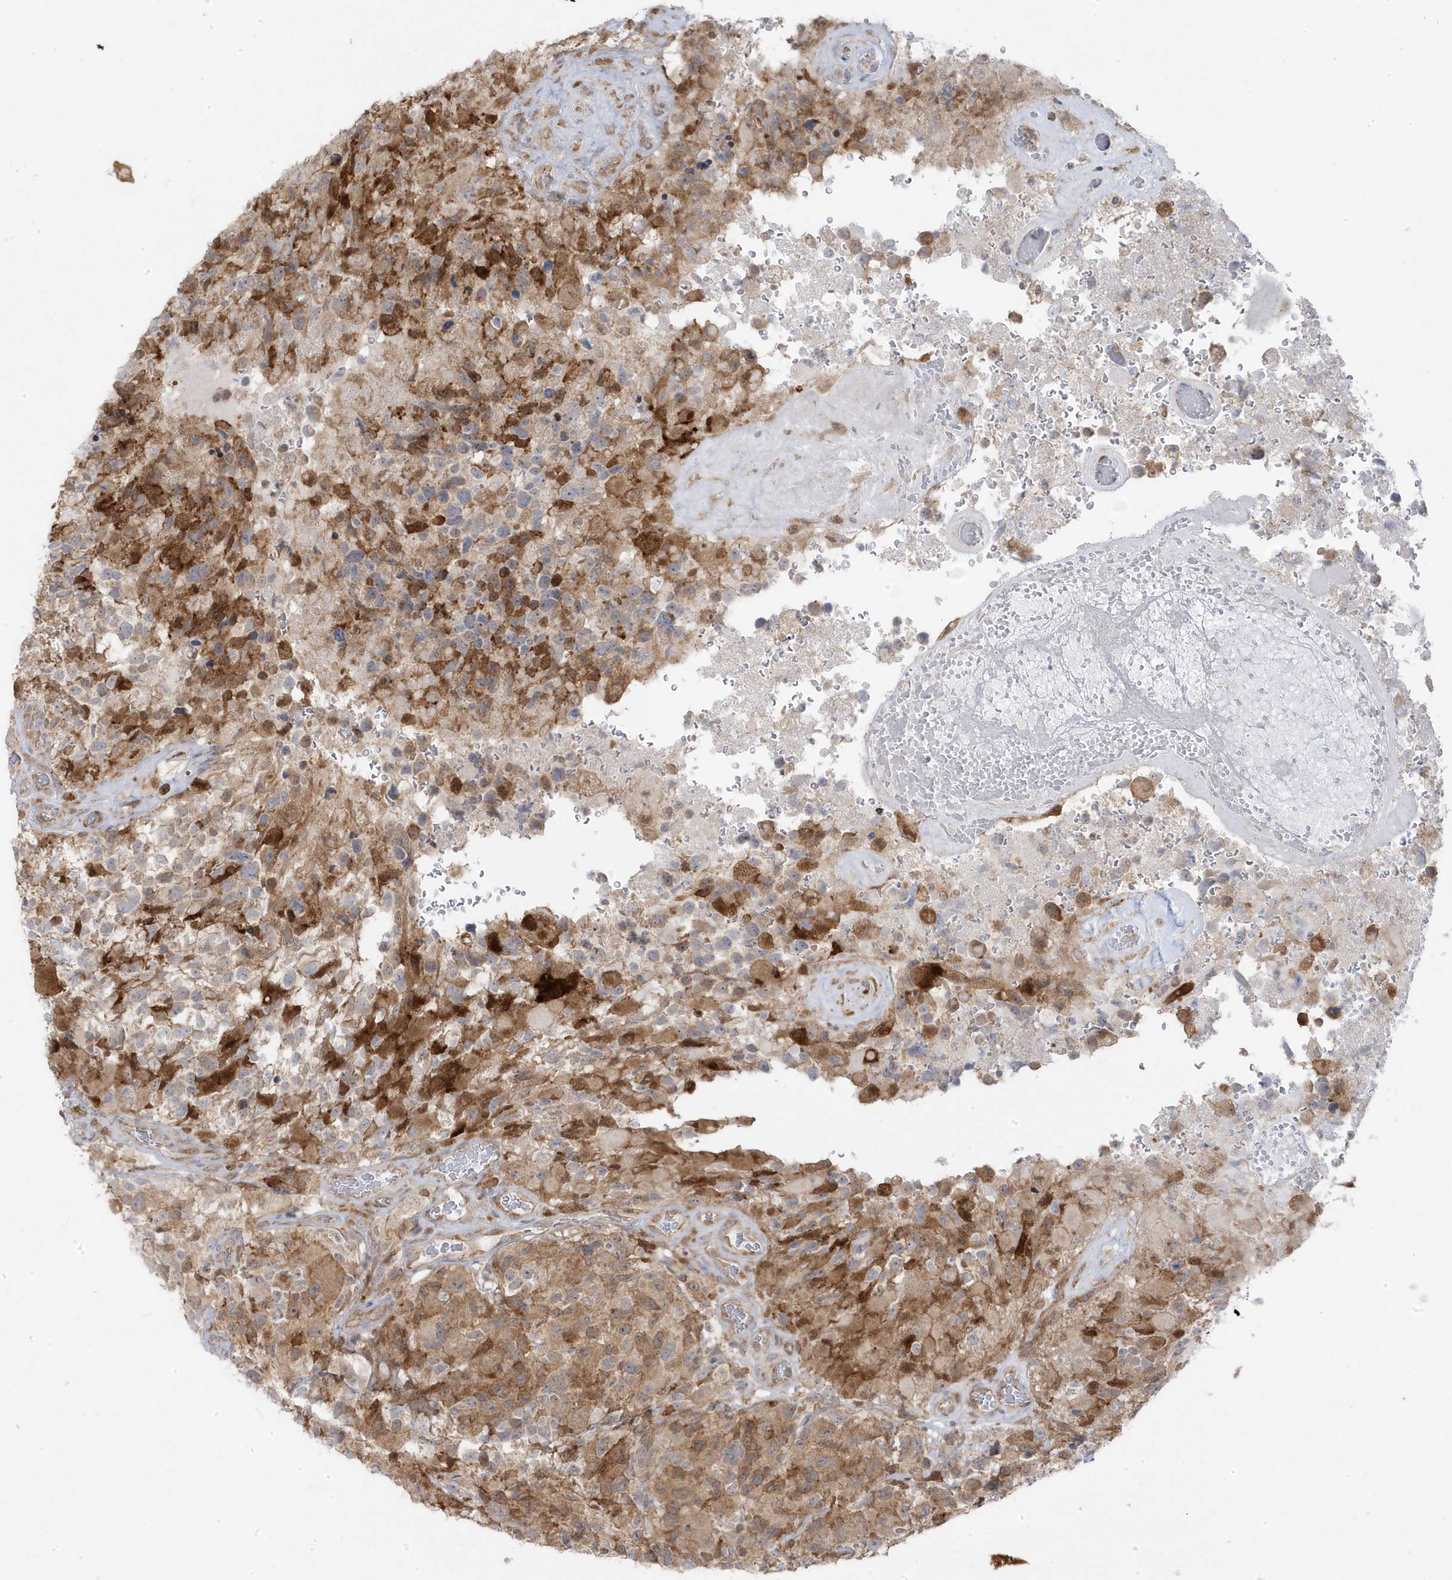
{"staining": {"intensity": "strong", "quantity": "25%-75%", "location": "cytoplasmic/membranous,nuclear"}, "tissue": "glioma", "cell_type": "Tumor cells", "image_type": "cancer", "snomed": [{"axis": "morphology", "description": "Glioma, malignant, High grade"}, {"axis": "topography", "description": "Brain"}], "caption": "Strong cytoplasmic/membranous and nuclear protein expression is identified in about 25%-75% of tumor cells in glioma.", "gene": "ZNF654", "patient": {"sex": "male", "age": 69}}